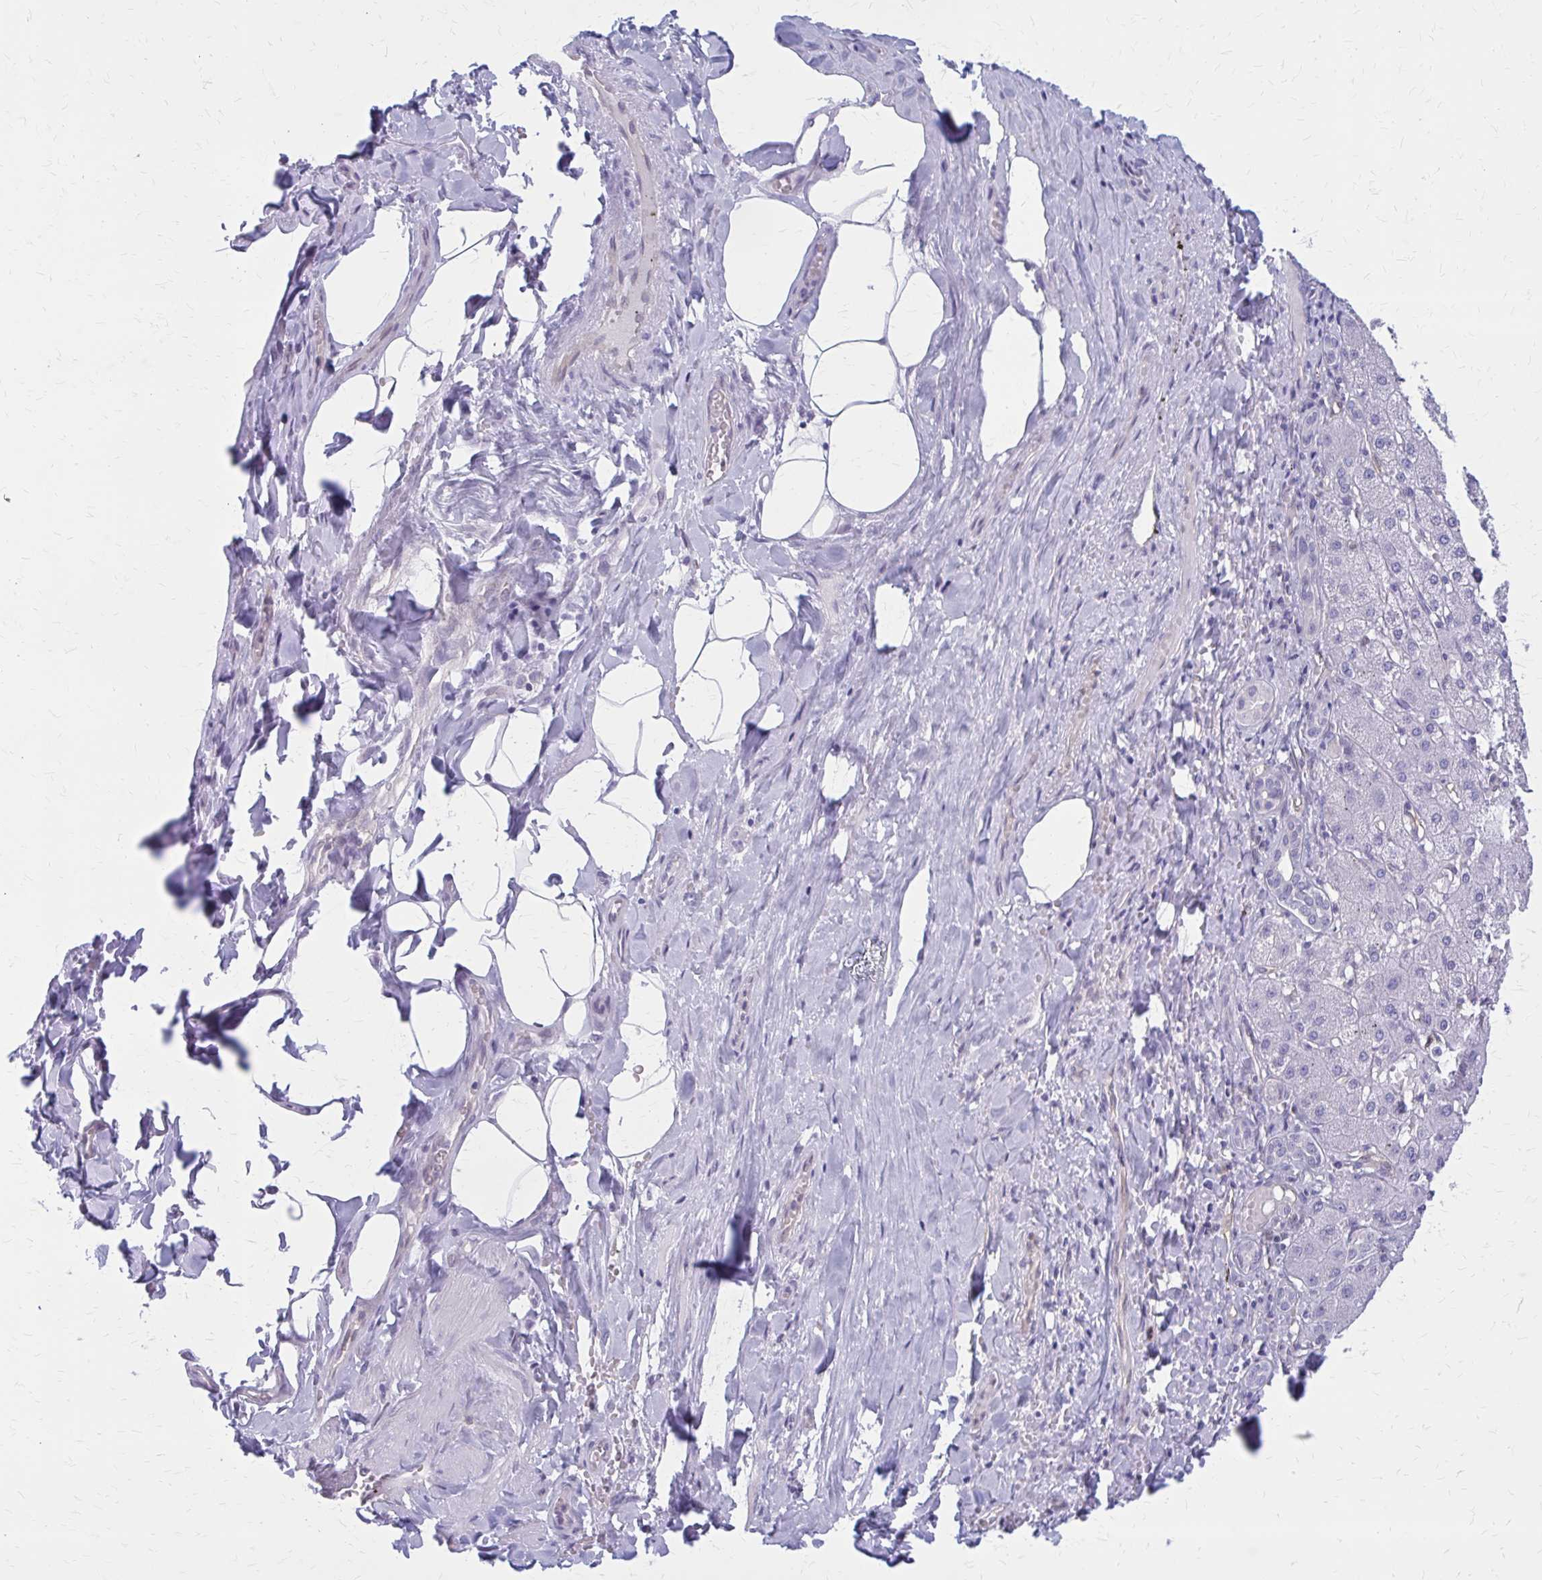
{"staining": {"intensity": "negative", "quantity": "none", "location": "none"}, "tissue": "liver cancer", "cell_type": "Tumor cells", "image_type": "cancer", "snomed": [{"axis": "morphology", "description": "Cholangiocarcinoma"}, {"axis": "topography", "description": "Liver"}], "caption": "Human liver cancer stained for a protein using IHC exhibits no staining in tumor cells.", "gene": "CLIC2", "patient": {"sex": "male", "age": 59}}